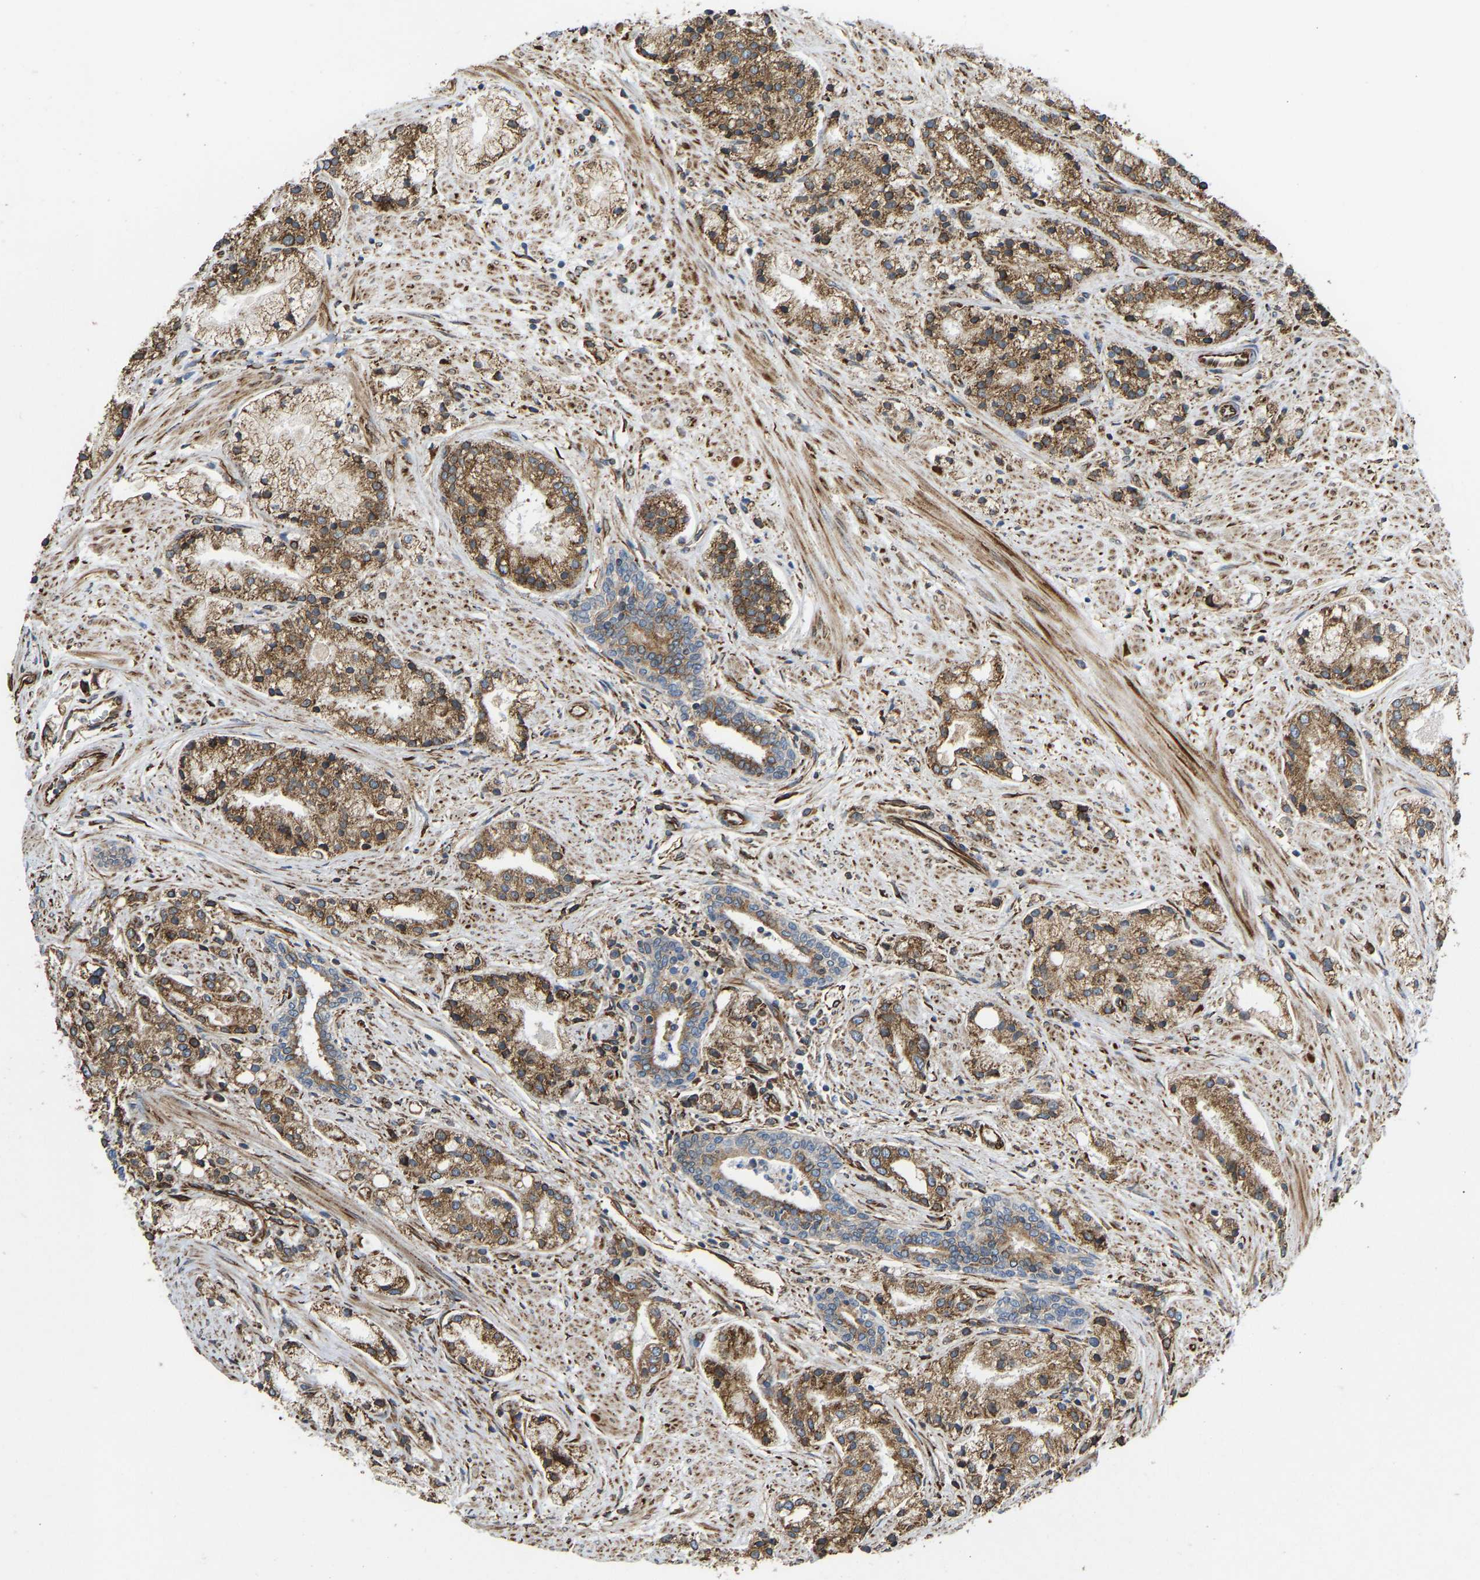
{"staining": {"intensity": "moderate", "quantity": ">75%", "location": "cytoplasmic/membranous"}, "tissue": "prostate cancer", "cell_type": "Tumor cells", "image_type": "cancer", "snomed": [{"axis": "morphology", "description": "Adenocarcinoma, High grade"}, {"axis": "topography", "description": "Prostate"}], "caption": "Moderate cytoplasmic/membranous expression is present in approximately >75% of tumor cells in adenocarcinoma (high-grade) (prostate).", "gene": "BEX3", "patient": {"sex": "male", "age": 50}}